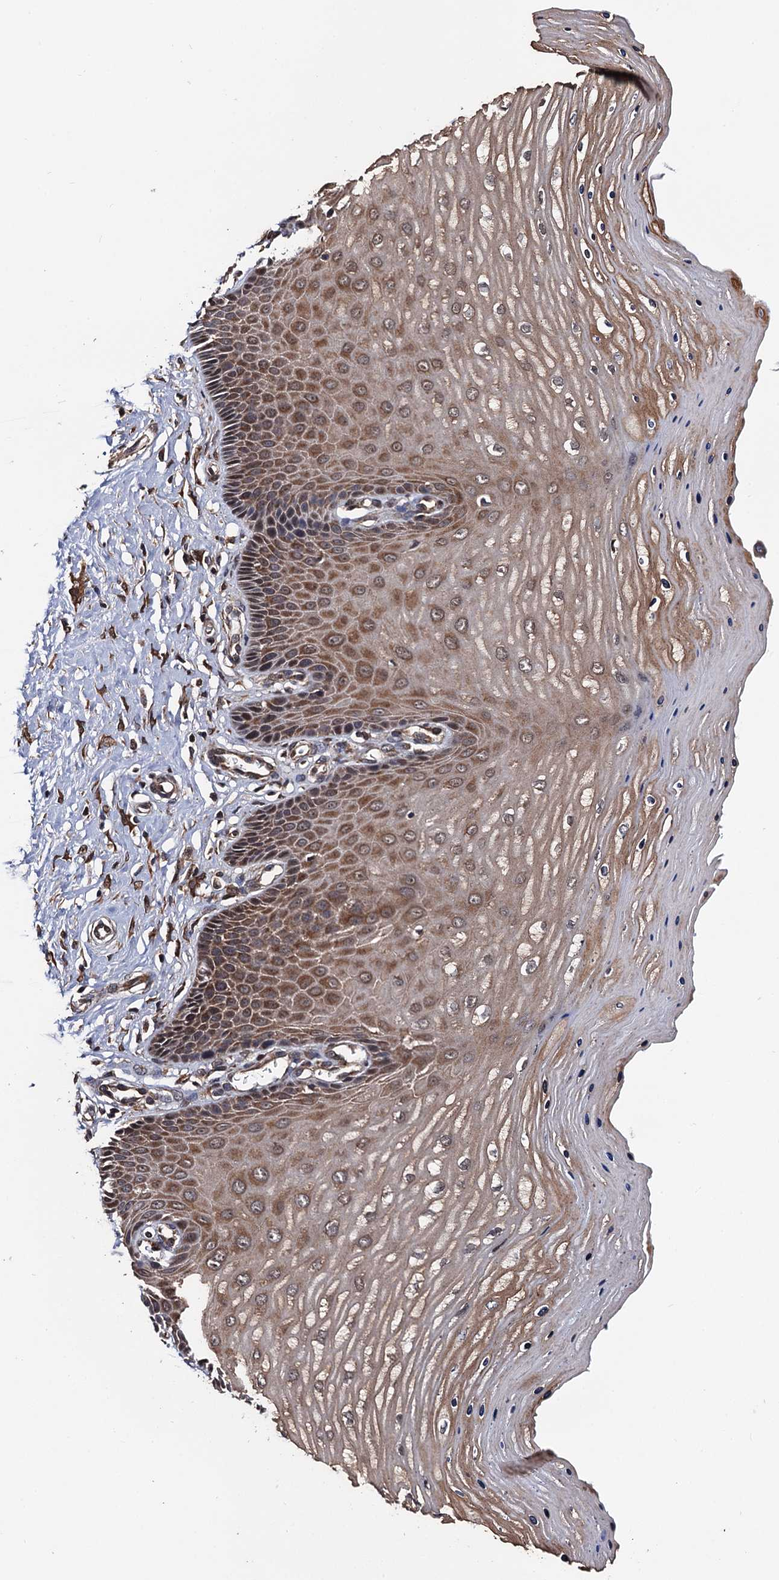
{"staining": {"intensity": "moderate", "quantity": ">75%", "location": "cytoplasmic/membranous"}, "tissue": "cervix", "cell_type": "Squamous epithelial cells", "image_type": "normal", "snomed": [{"axis": "morphology", "description": "Normal tissue, NOS"}, {"axis": "topography", "description": "Cervix"}], "caption": "Squamous epithelial cells reveal medium levels of moderate cytoplasmic/membranous staining in about >75% of cells in unremarkable human cervix. The protein of interest is shown in brown color, while the nuclei are stained blue.", "gene": "MIER2", "patient": {"sex": "female", "age": 55}}